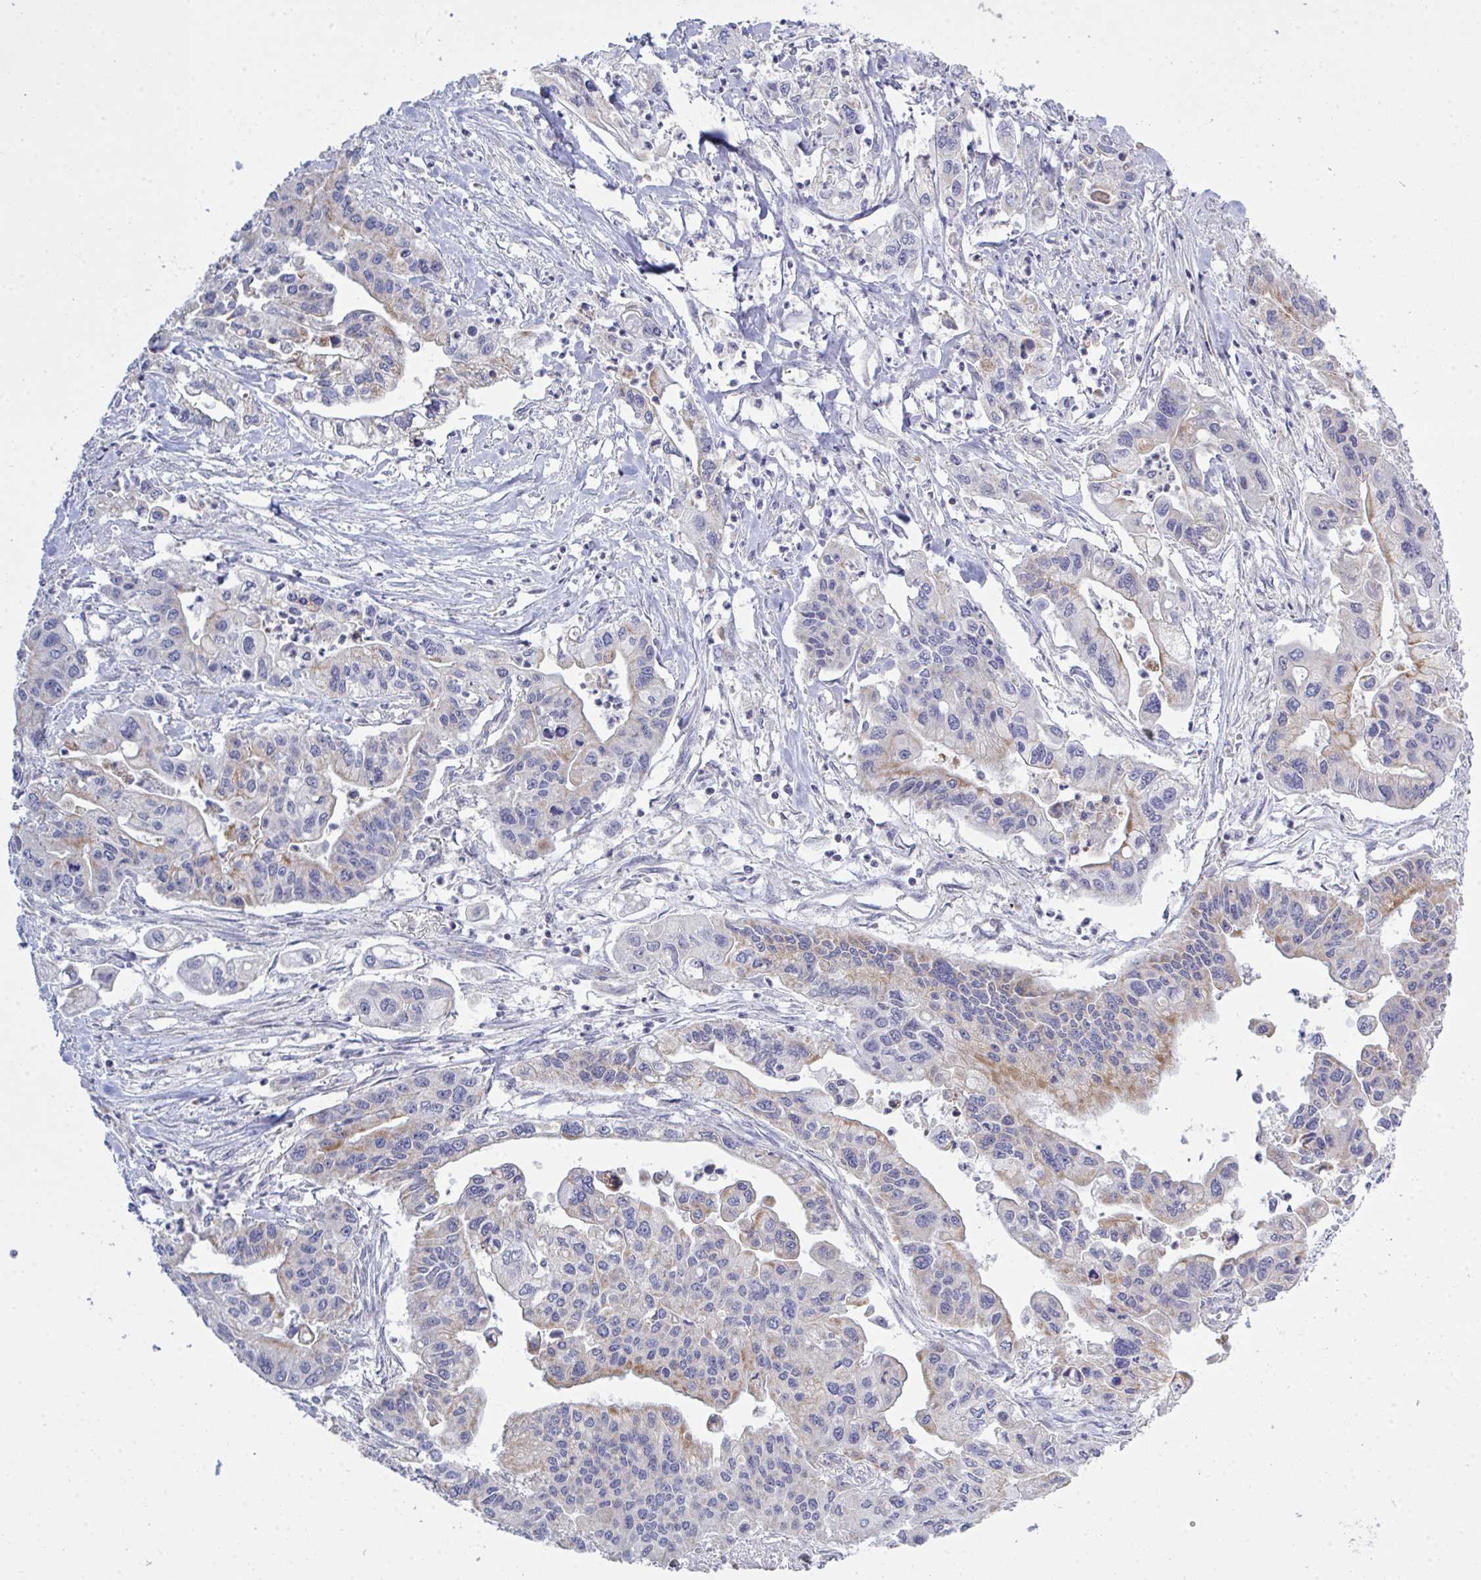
{"staining": {"intensity": "moderate", "quantity": "<25%", "location": "cytoplasmic/membranous"}, "tissue": "pancreatic cancer", "cell_type": "Tumor cells", "image_type": "cancer", "snomed": [{"axis": "morphology", "description": "Adenocarcinoma, NOS"}, {"axis": "topography", "description": "Pancreas"}], "caption": "Immunohistochemistry histopathology image of neoplastic tissue: pancreatic cancer (adenocarcinoma) stained using immunohistochemistry (IHC) reveals low levels of moderate protein expression localized specifically in the cytoplasmic/membranous of tumor cells, appearing as a cytoplasmic/membranous brown color.", "gene": "NDUFA7", "patient": {"sex": "male", "age": 62}}